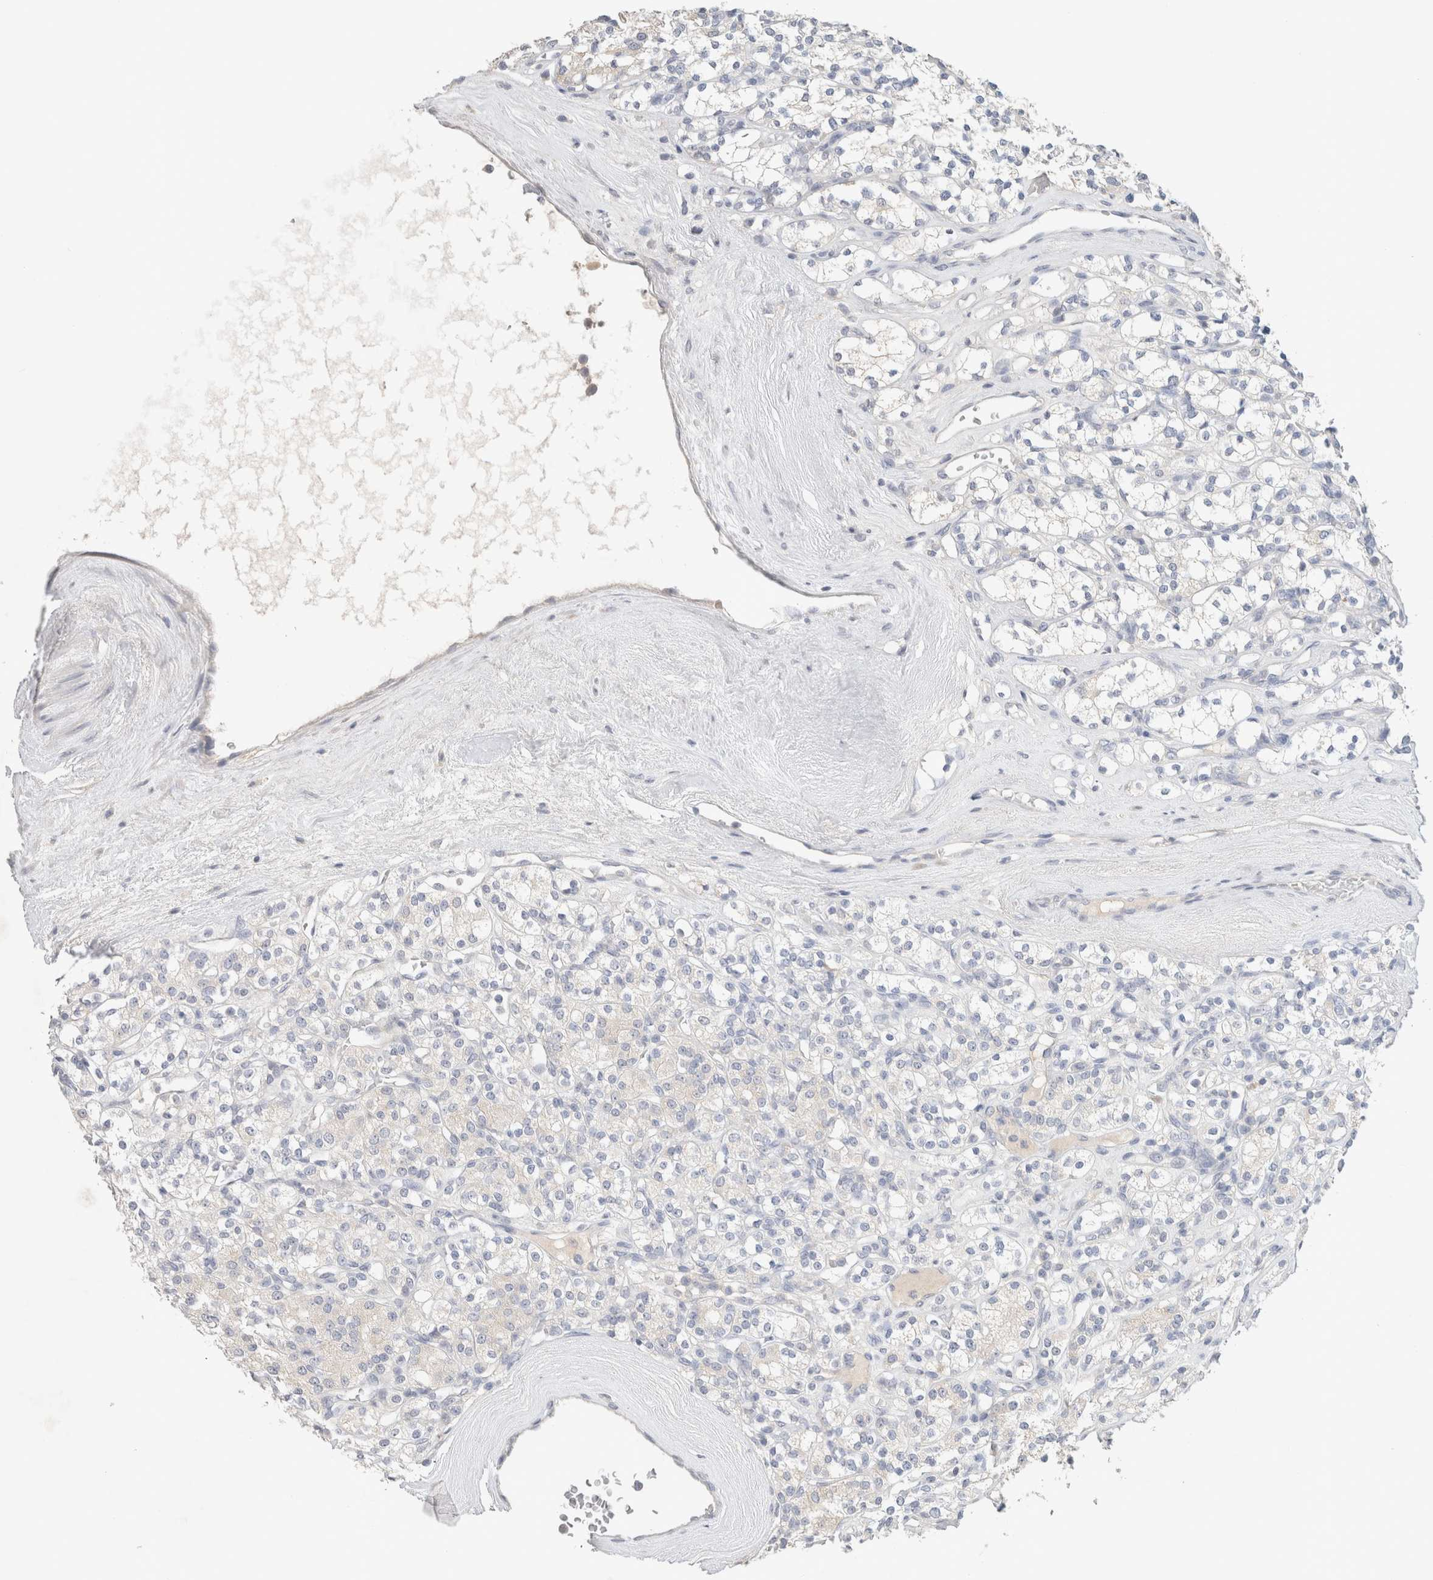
{"staining": {"intensity": "weak", "quantity": "<25%", "location": "cytoplasmic/membranous"}, "tissue": "renal cancer", "cell_type": "Tumor cells", "image_type": "cancer", "snomed": [{"axis": "morphology", "description": "Adenocarcinoma, NOS"}, {"axis": "topography", "description": "Kidney"}], "caption": "DAB (3,3'-diaminobenzidine) immunohistochemical staining of renal cancer (adenocarcinoma) exhibits no significant expression in tumor cells. The staining was performed using DAB to visualize the protein expression in brown, while the nuclei were stained in blue with hematoxylin (Magnification: 20x).", "gene": "MPP2", "patient": {"sex": "male", "age": 77}}